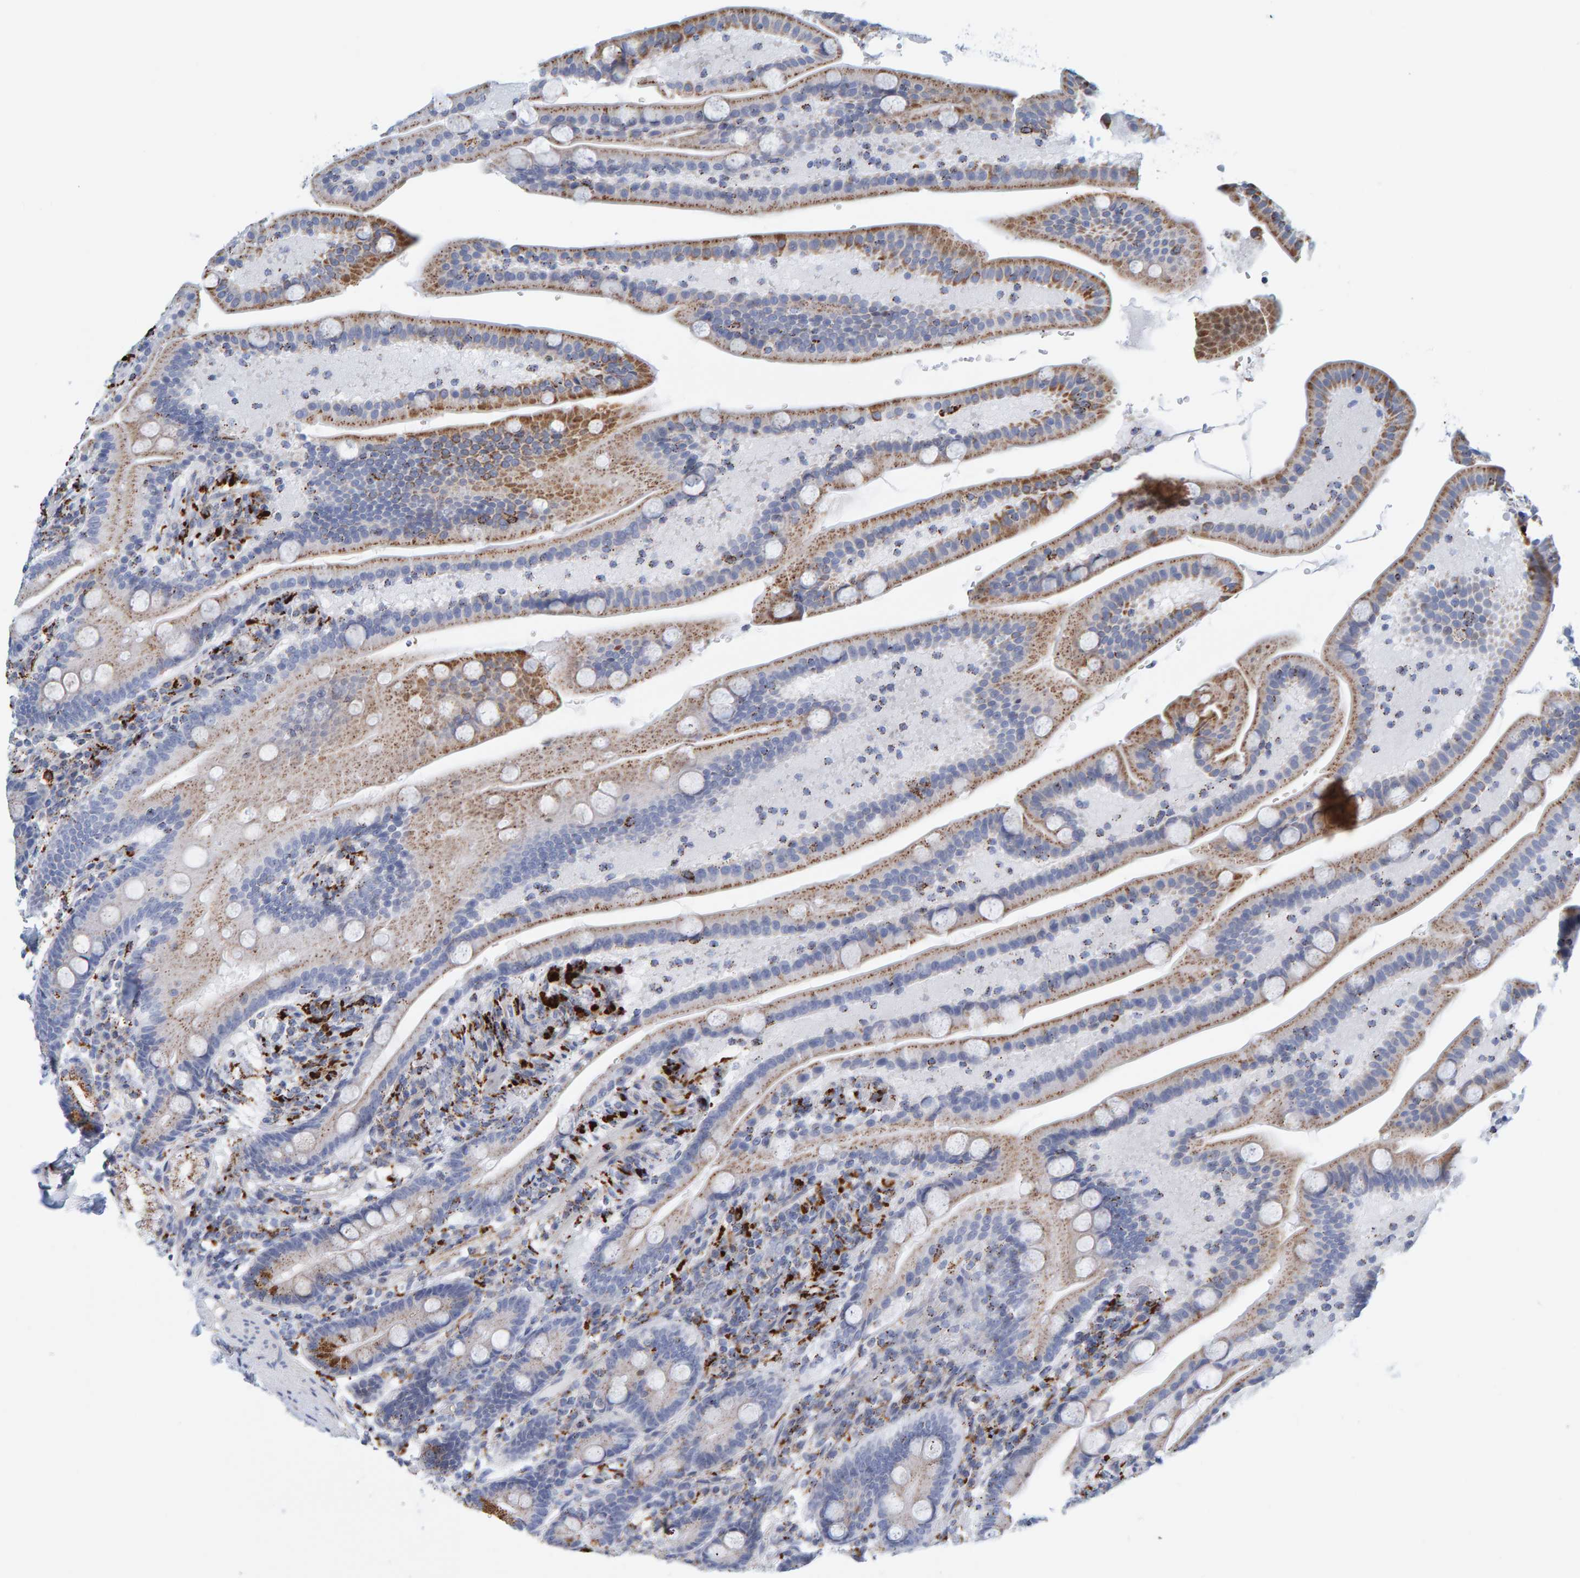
{"staining": {"intensity": "moderate", "quantity": "25%-75%", "location": "cytoplasmic/membranous"}, "tissue": "duodenum", "cell_type": "Glandular cells", "image_type": "normal", "snomed": [{"axis": "morphology", "description": "Normal tissue, NOS"}, {"axis": "topography", "description": "Duodenum"}], "caption": "Protein positivity by IHC exhibits moderate cytoplasmic/membranous expression in about 25%-75% of glandular cells in benign duodenum.", "gene": "BIN3", "patient": {"sex": "male", "age": 54}}